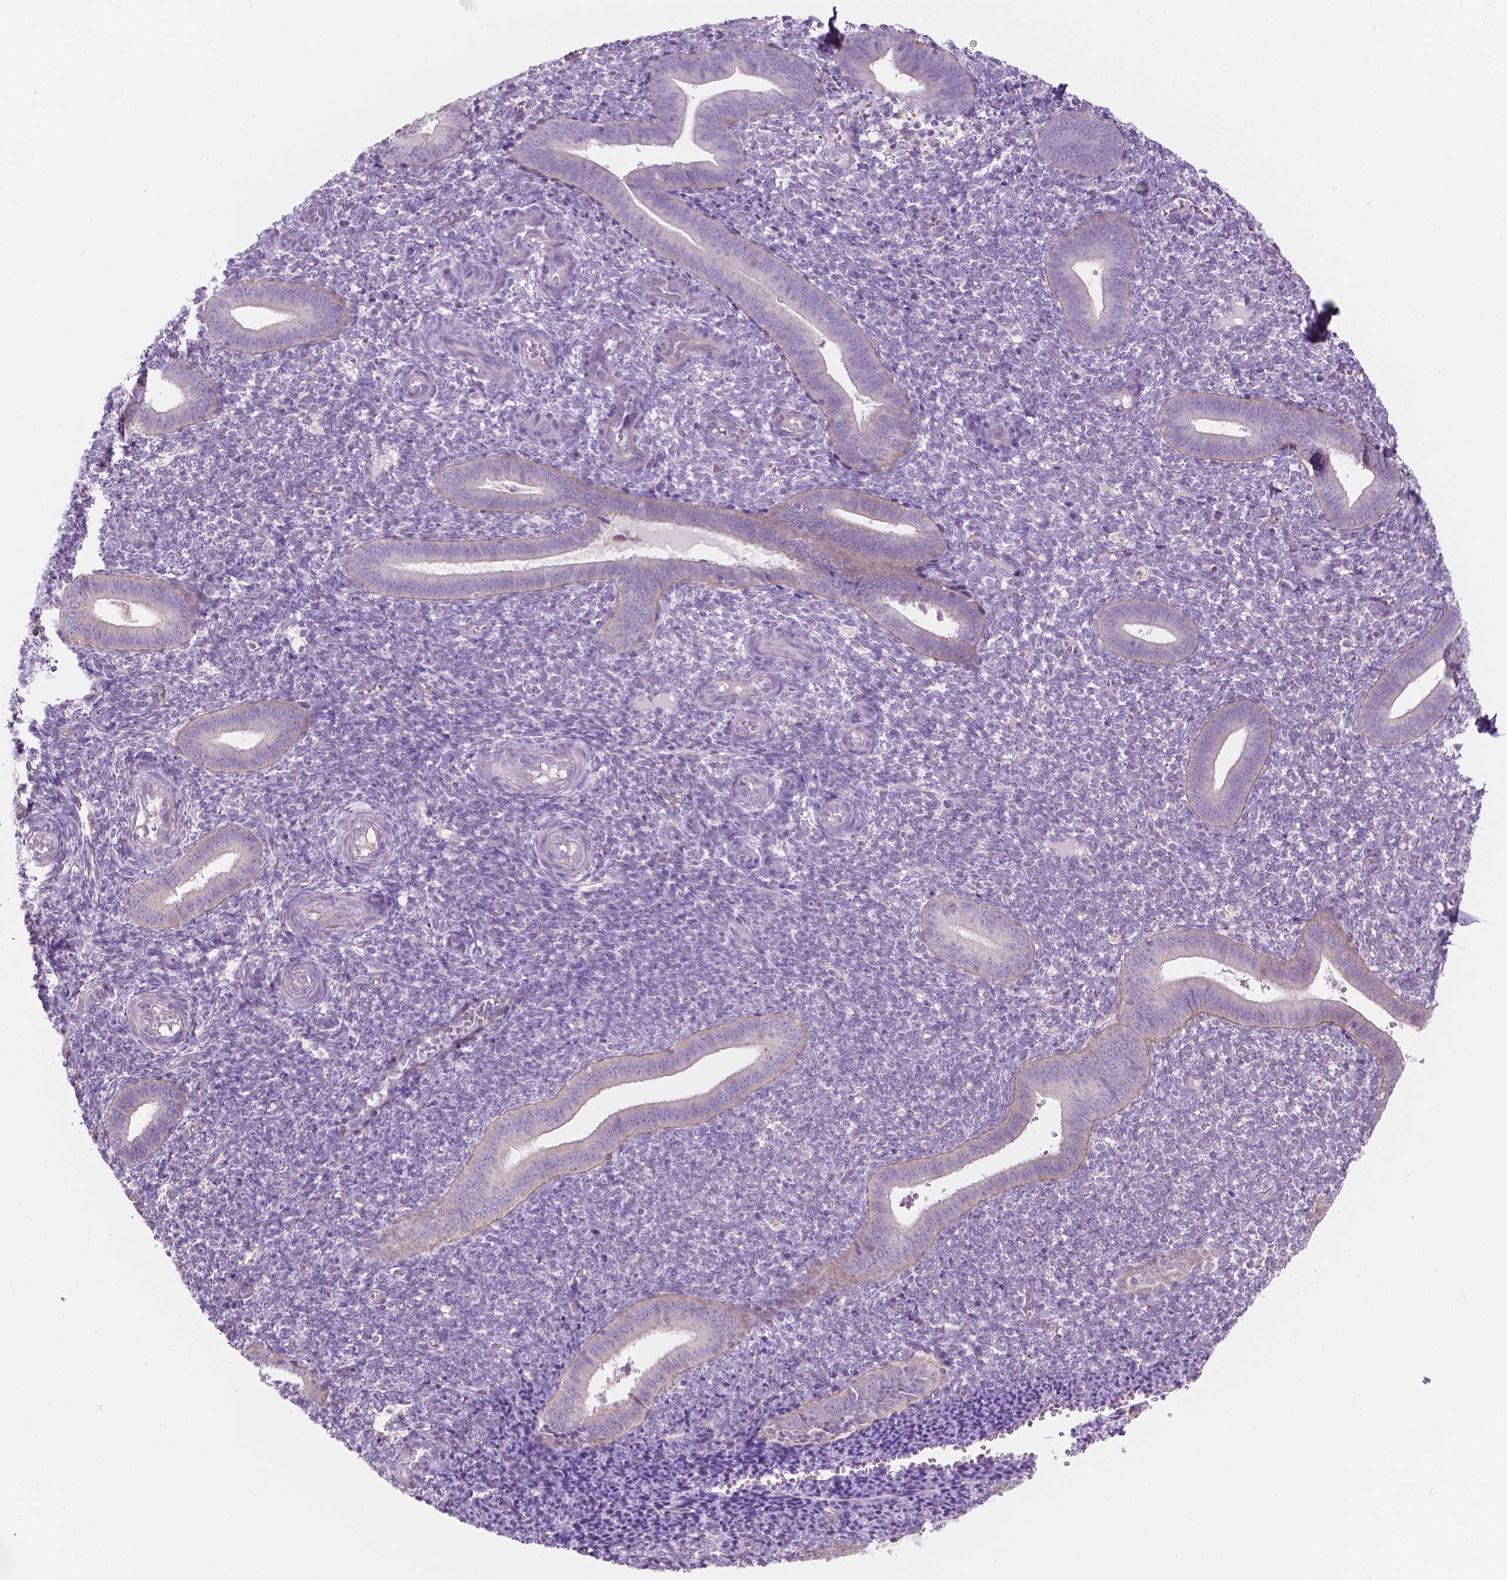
{"staining": {"intensity": "negative", "quantity": "none", "location": "none"}, "tissue": "endometrium", "cell_type": "Cells in endometrial stroma", "image_type": "normal", "snomed": [{"axis": "morphology", "description": "Normal tissue, NOS"}, {"axis": "topography", "description": "Endometrium"}], "caption": "Immunohistochemistry (IHC) micrograph of benign endometrium: endometrium stained with DAB (3,3'-diaminobenzidine) shows no significant protein positivity in cells in endometrial stroma.", "gene": "NOS1AP", "patient": {"sex": "female", "age": 25}}